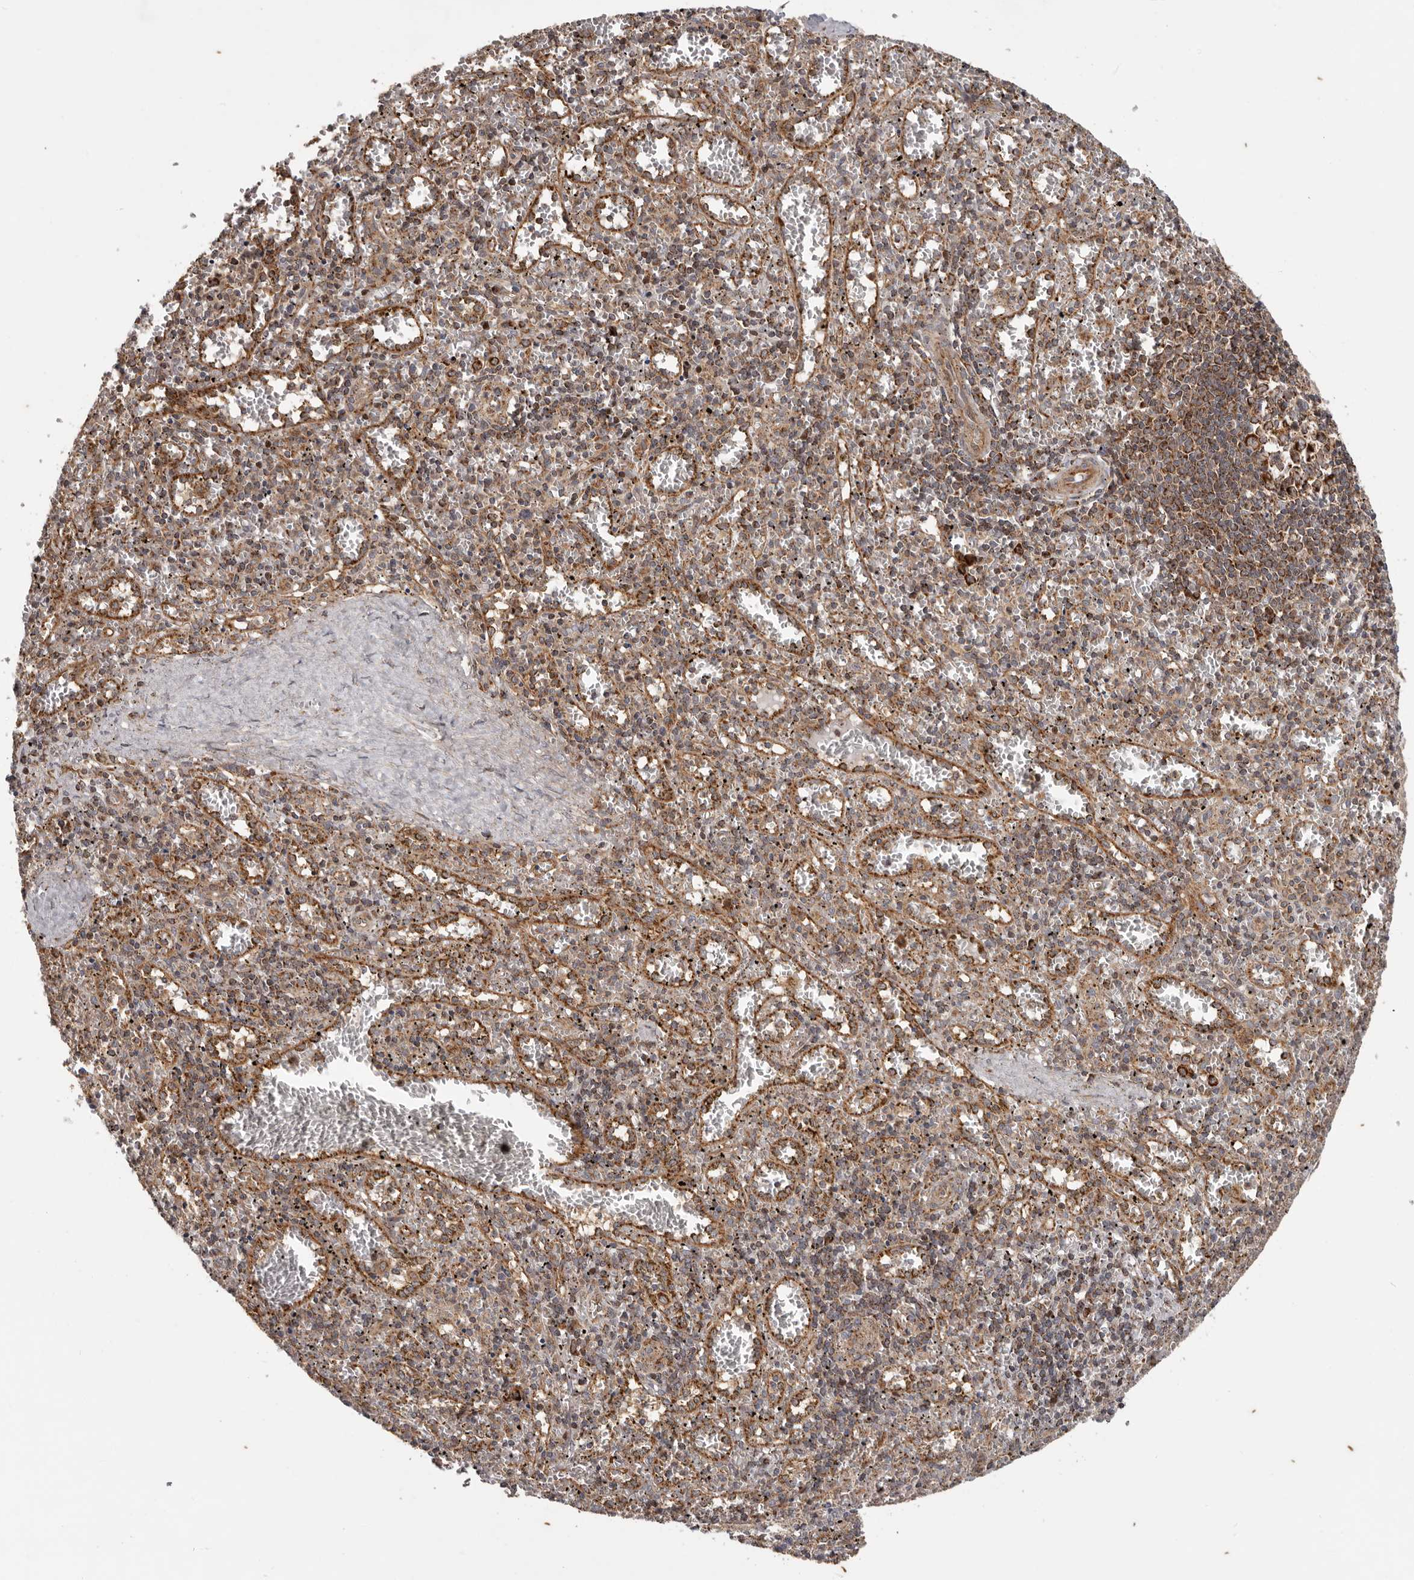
{"staining": {"intensity": "moderate", "quantity": "25%-75%", "location": "cytoplasmic/membranous"}, "tissue": "spleen", "cell_type": "Cells in red pulp", "image_type": "normal", "snomed": [{"axis": "morphology", "description": "Normal tissue, NOS"}, {"axis": "topography", "description": "Spleen"}], "caption": "Moderate cytoplasmic/membranous protein positivity is appreciated in about 25%-75% of cells in red pulp in spleen. The protein is stained brown, and the nuclei are stained in blue (DAB IHC with brightfield microscopy, high magnification).", "gene": "MRPS10", "patient": {"sex": "male", "age": 11}}